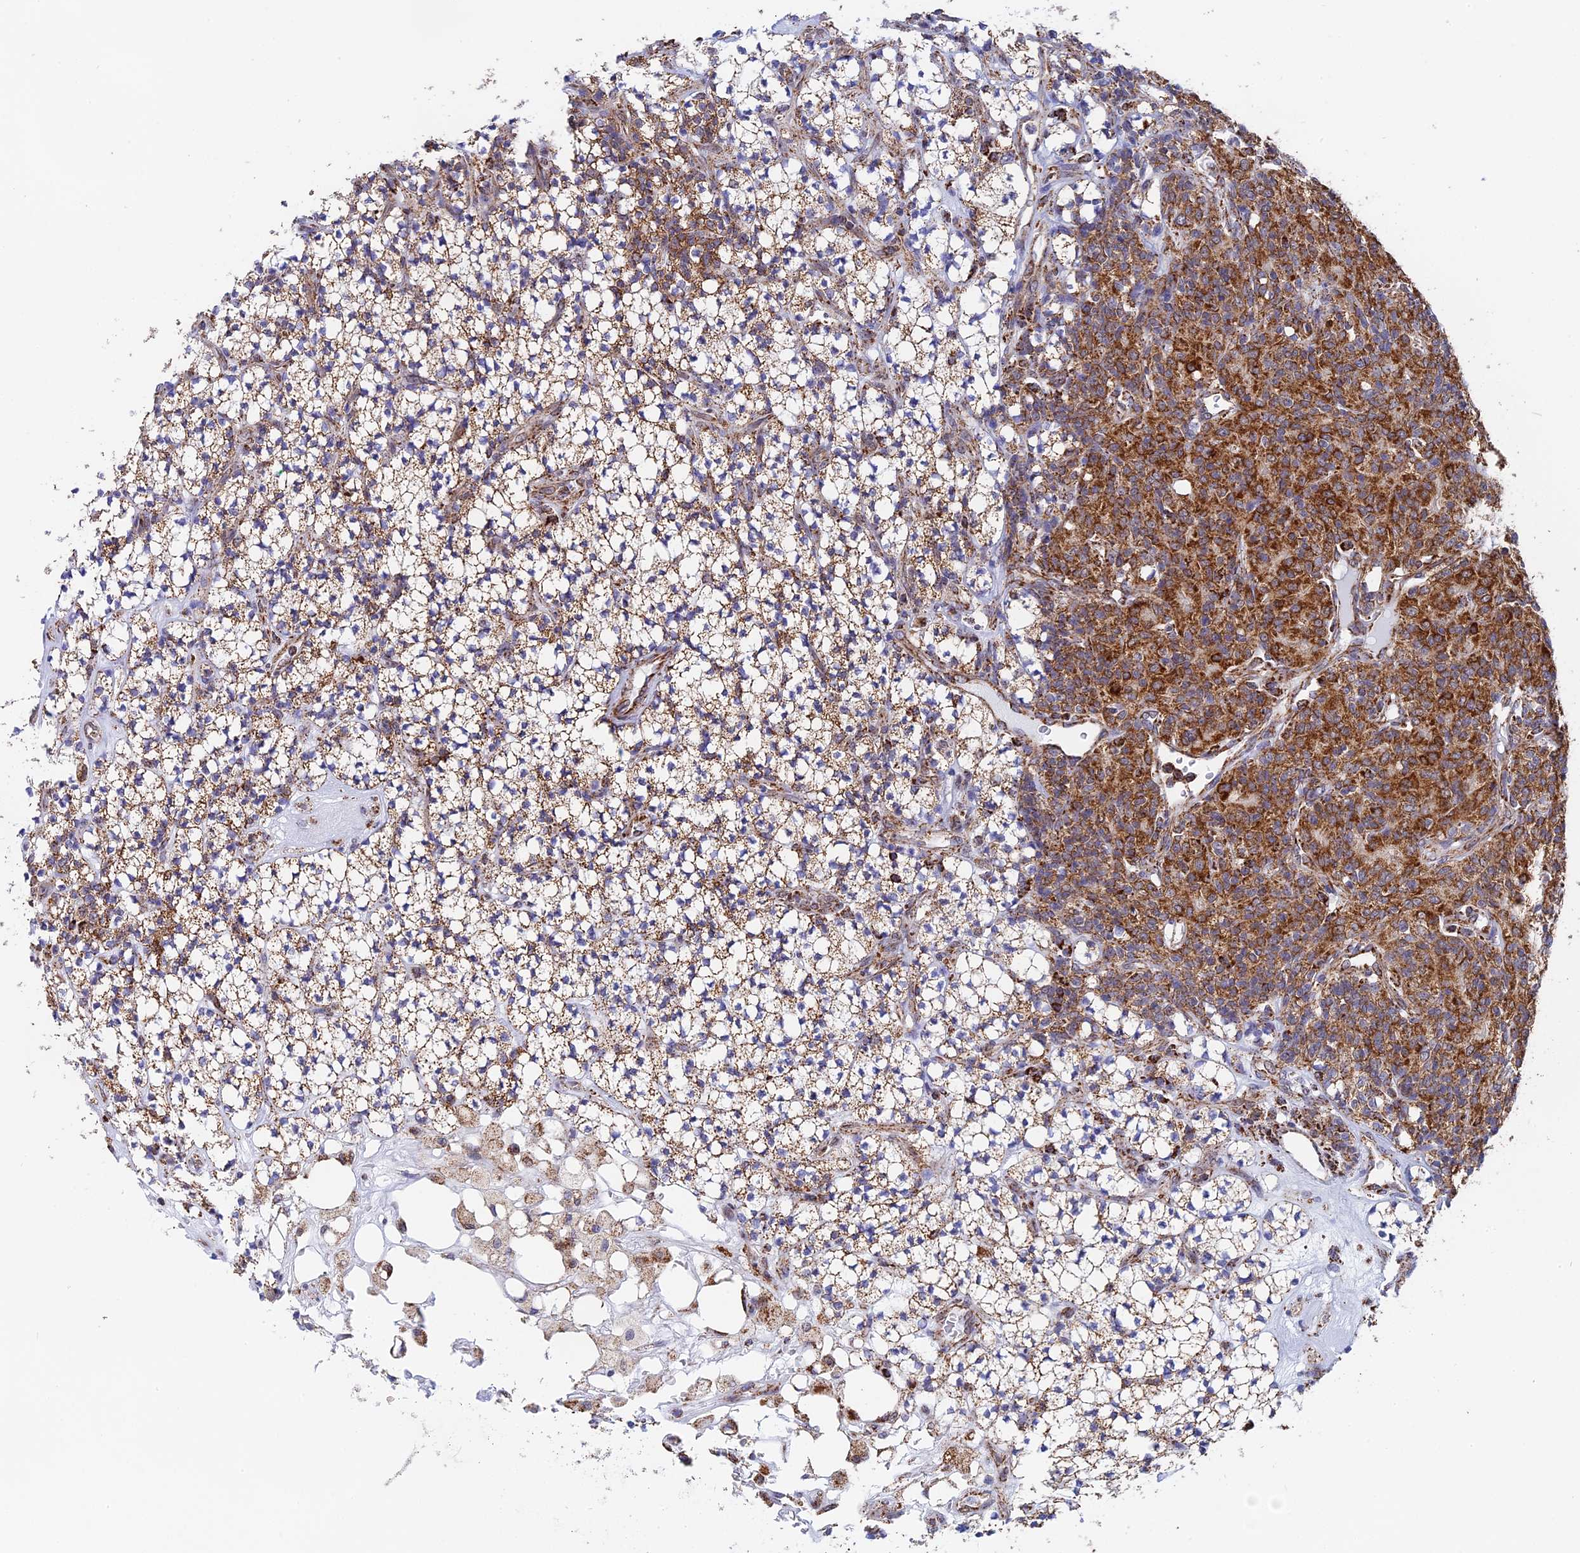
{"staining": {"intensity": "strong", "quantity": "25%-75%", "location": "cytoplasmic/membranous"}, "tissue": "renal cancer", "cell_type": "Tumor cells", "image_type": "cancer", "snomed": [{"axis": "morphology", "description": "Adenocarcinoma, NOS"}, {"axis": "topography", "description": "Kidney"}], "caption": "Immunohistochemical staining of renal adenocarcinoma demonstrates high levels of strong cytoplasmic/membranous protein staining in about 25%-75% of tumor cells.", "gene": "CDC16", "patient": {"sex": "male", "age": 77}}